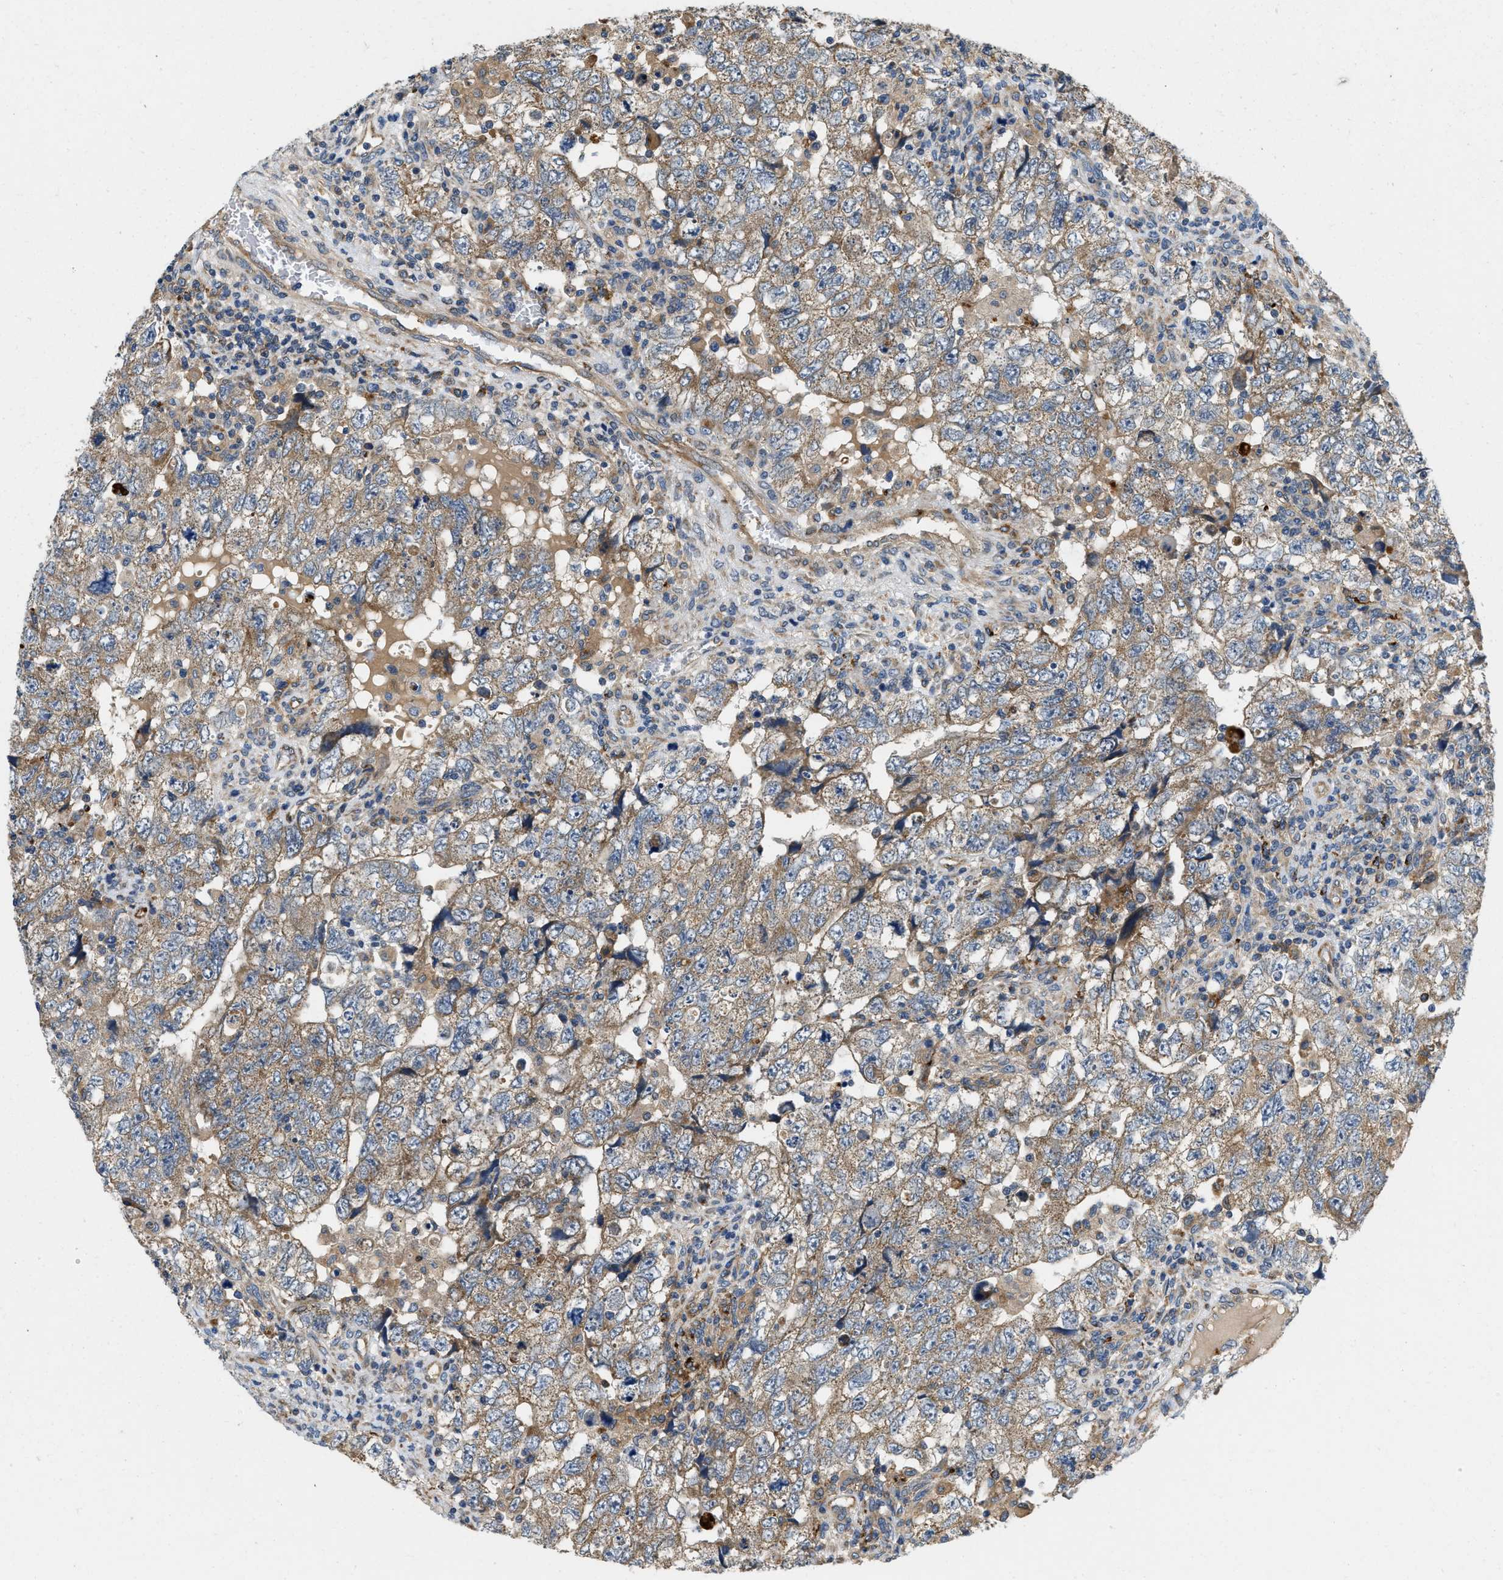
{"staining": {"intensity": "moderate", "quantity": ">75%", "location": "cytoplasmic/membranous"}, "tissue": "testis cancer", "cell_type": "Tumor cells", "image_type": "cancer", "snomed": [{"axis": "morphology", "description": "Seminoma, NOS"}, {"axis": "topography", "description": "Testis"}], "caption": "Immunohistochemistry (IHC) (DAB) staining of human testis seminoma demonstrates moderate cytoplasmic/membranous protein positivity in approximately >75% of tumor cells.", "gene": "ZNF599", "patient": {"sex": "male", "age": 22}}